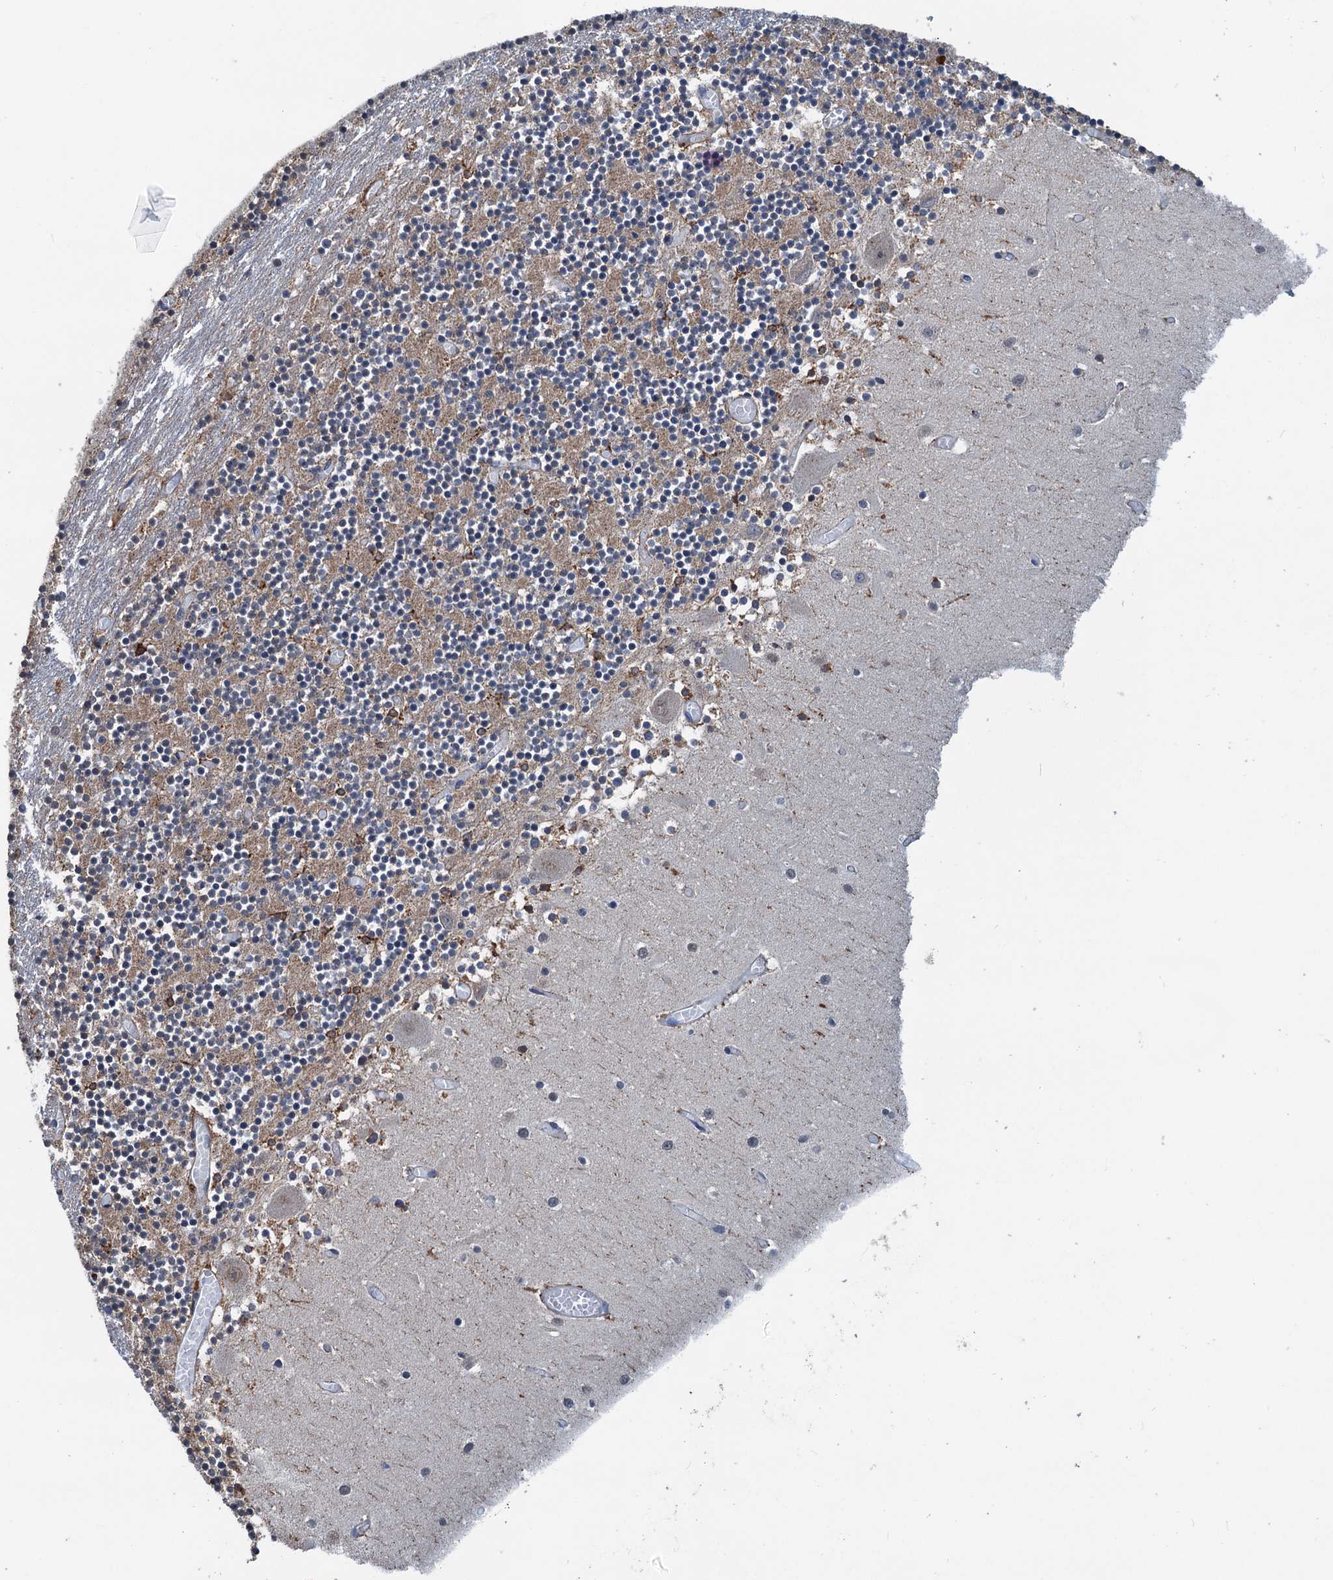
{"staining": {"intensity": "weak", "quantity": "<25%", "location": "cytoplasmic/membranous"}, "tissue": "cerebellum", "cell_type": "Cells in granular layer", "image_type": "normal", "snomed": [{"axis": "morphology", "description": "Normal tissue, NOS"}, {"axis": "topography", "description": "Cerebellum"}], "caption": "Photomicrograph shows no significant protein positivity in cells in granular layer of benign cerebellum. The staining was performed using DAB to visualize the protein expression in brown, while the nuclei were stained in blue with hematoxylin (Magnification: 20x).", "gene": "SHLD1", "patient": {"sex": "female", "age": 28}}